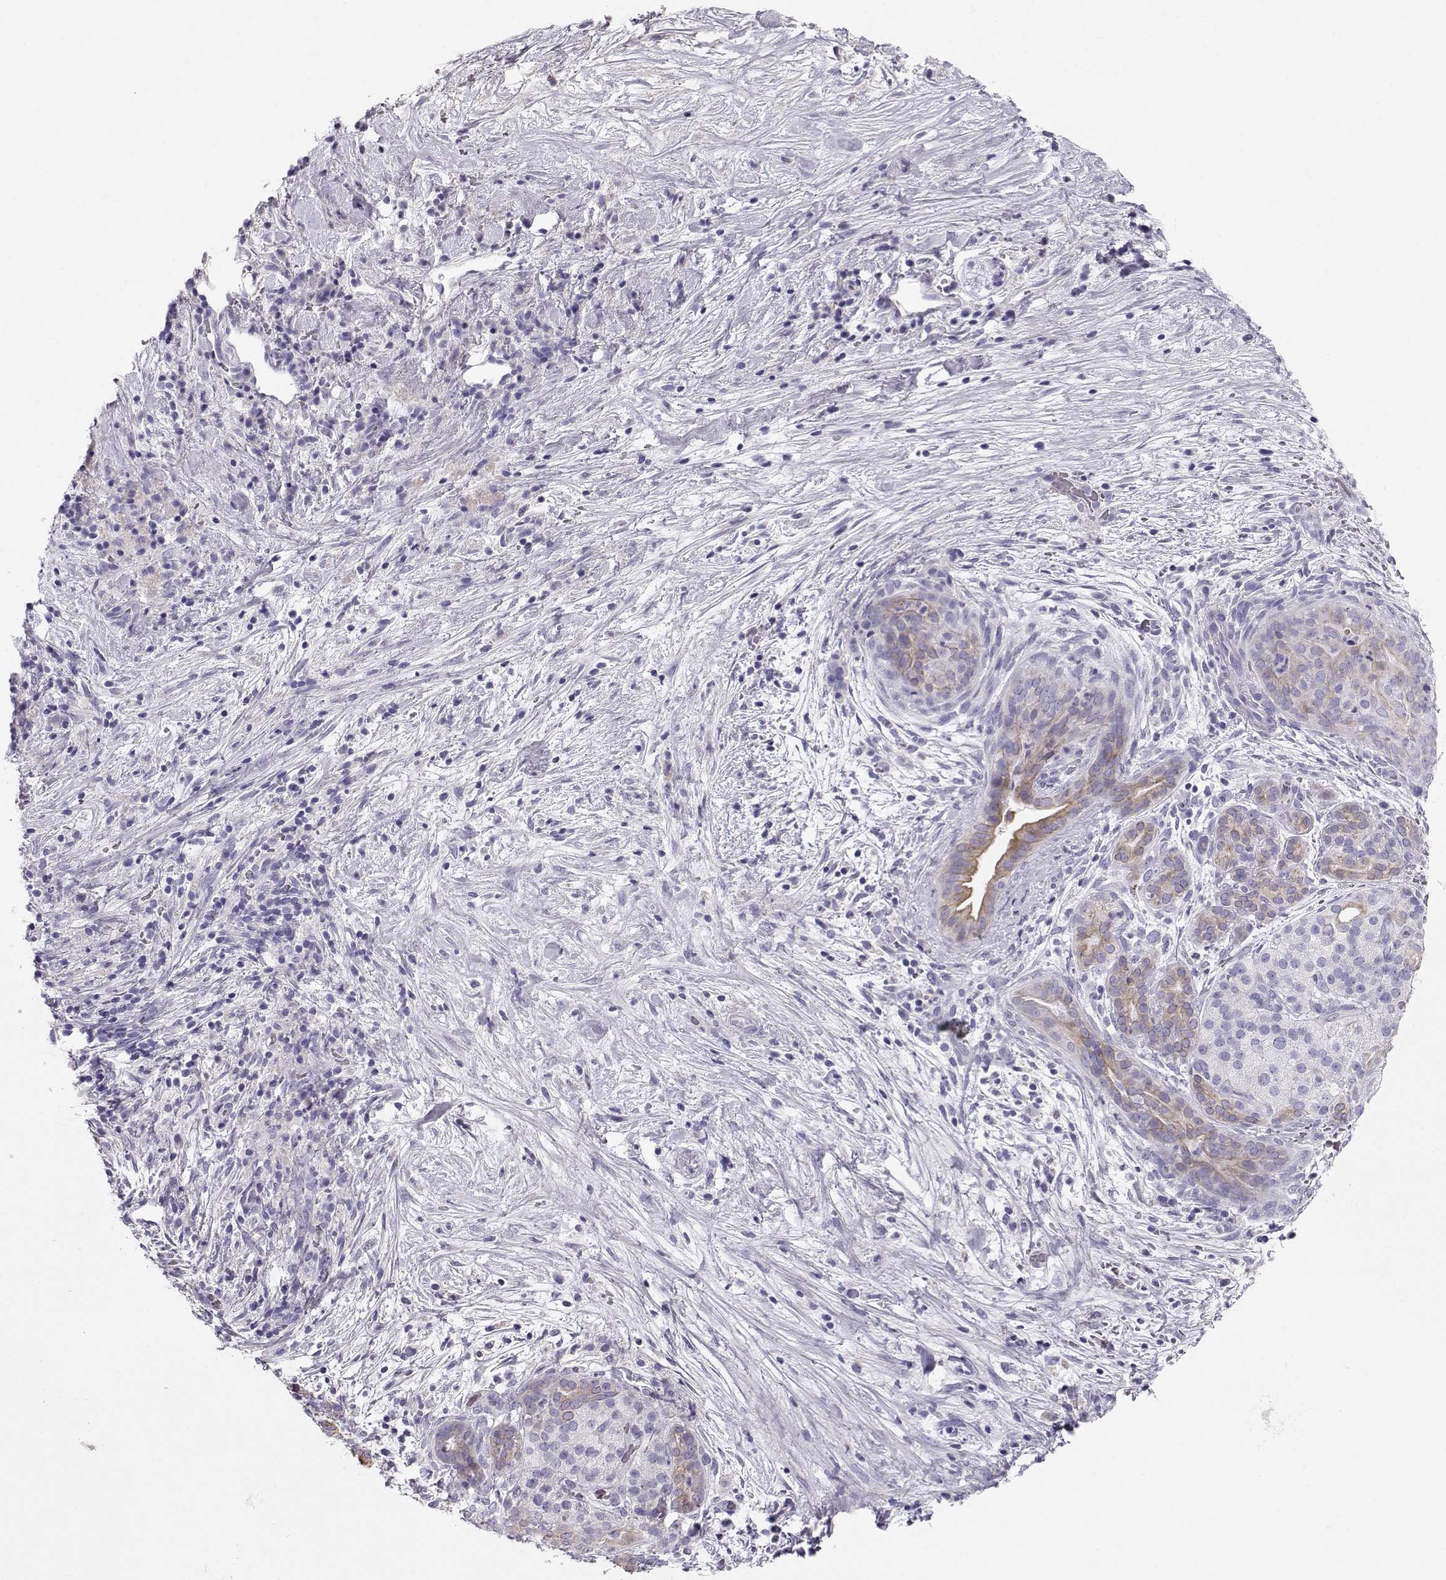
{"staining": {"intensity": "weak", "quantity": ">75%", "location": "cytoplasmic/membranous"}, "tissue": "pancreatic cancer", "cell_type": "Tumor cells", "image_type": "cancer", "snomed": [{"axis": "morphology", "description": "Adenocarcinoma, NOS"}, {"axis": "topography", "description": "Pancreas"}], "caption": "DAB immunohistochemical staining of human adenocarcinoma (pancreatic) shows weak cytoplasmic/membranous protein positivity in about >75% of tumor cells. Using DAB (3,3'-diaminobenzidine) (brown) and hematoxylin (blue) stains, captured at high magnification using brightfield microscopy.", "gene": "GPR26", "patient": {"sex": "male", "age": 44}}